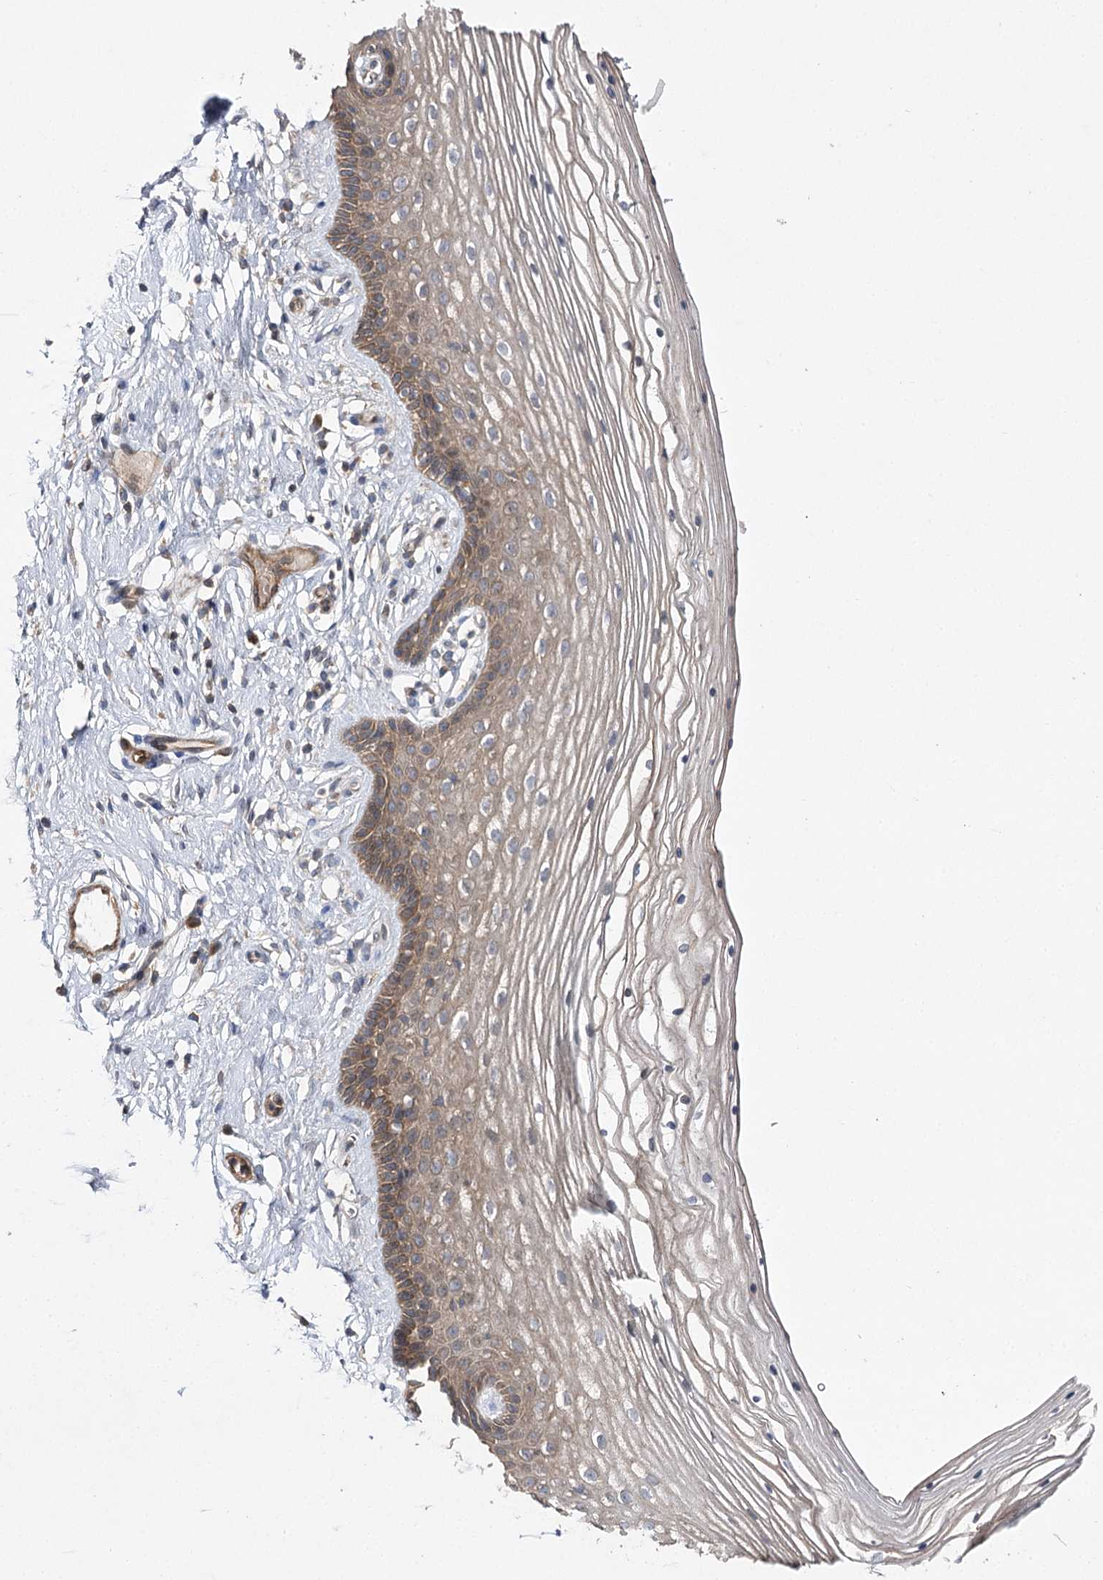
{"staining": {"intensity": "moderate", "quantity": ">75%", "location": "cytoplasmic/membranous"}, "tissue": "vagina", "cell_type": "Squamous epithelial cells", "image_type": "normal", "snomed": [{"axis": "morphology", "description": "Normal tissue, NOS"}, {"axis": "topography", "description": "Vagina"}], "caption": "An image showing moderate cytoplasmic/membranous positivity in about >75% of squamous epithelial cells in benign vagina, as visualized by brown immunohistochemical staining.", "gene": "BCR", "patient": {"sex": "female", "age": 46}}